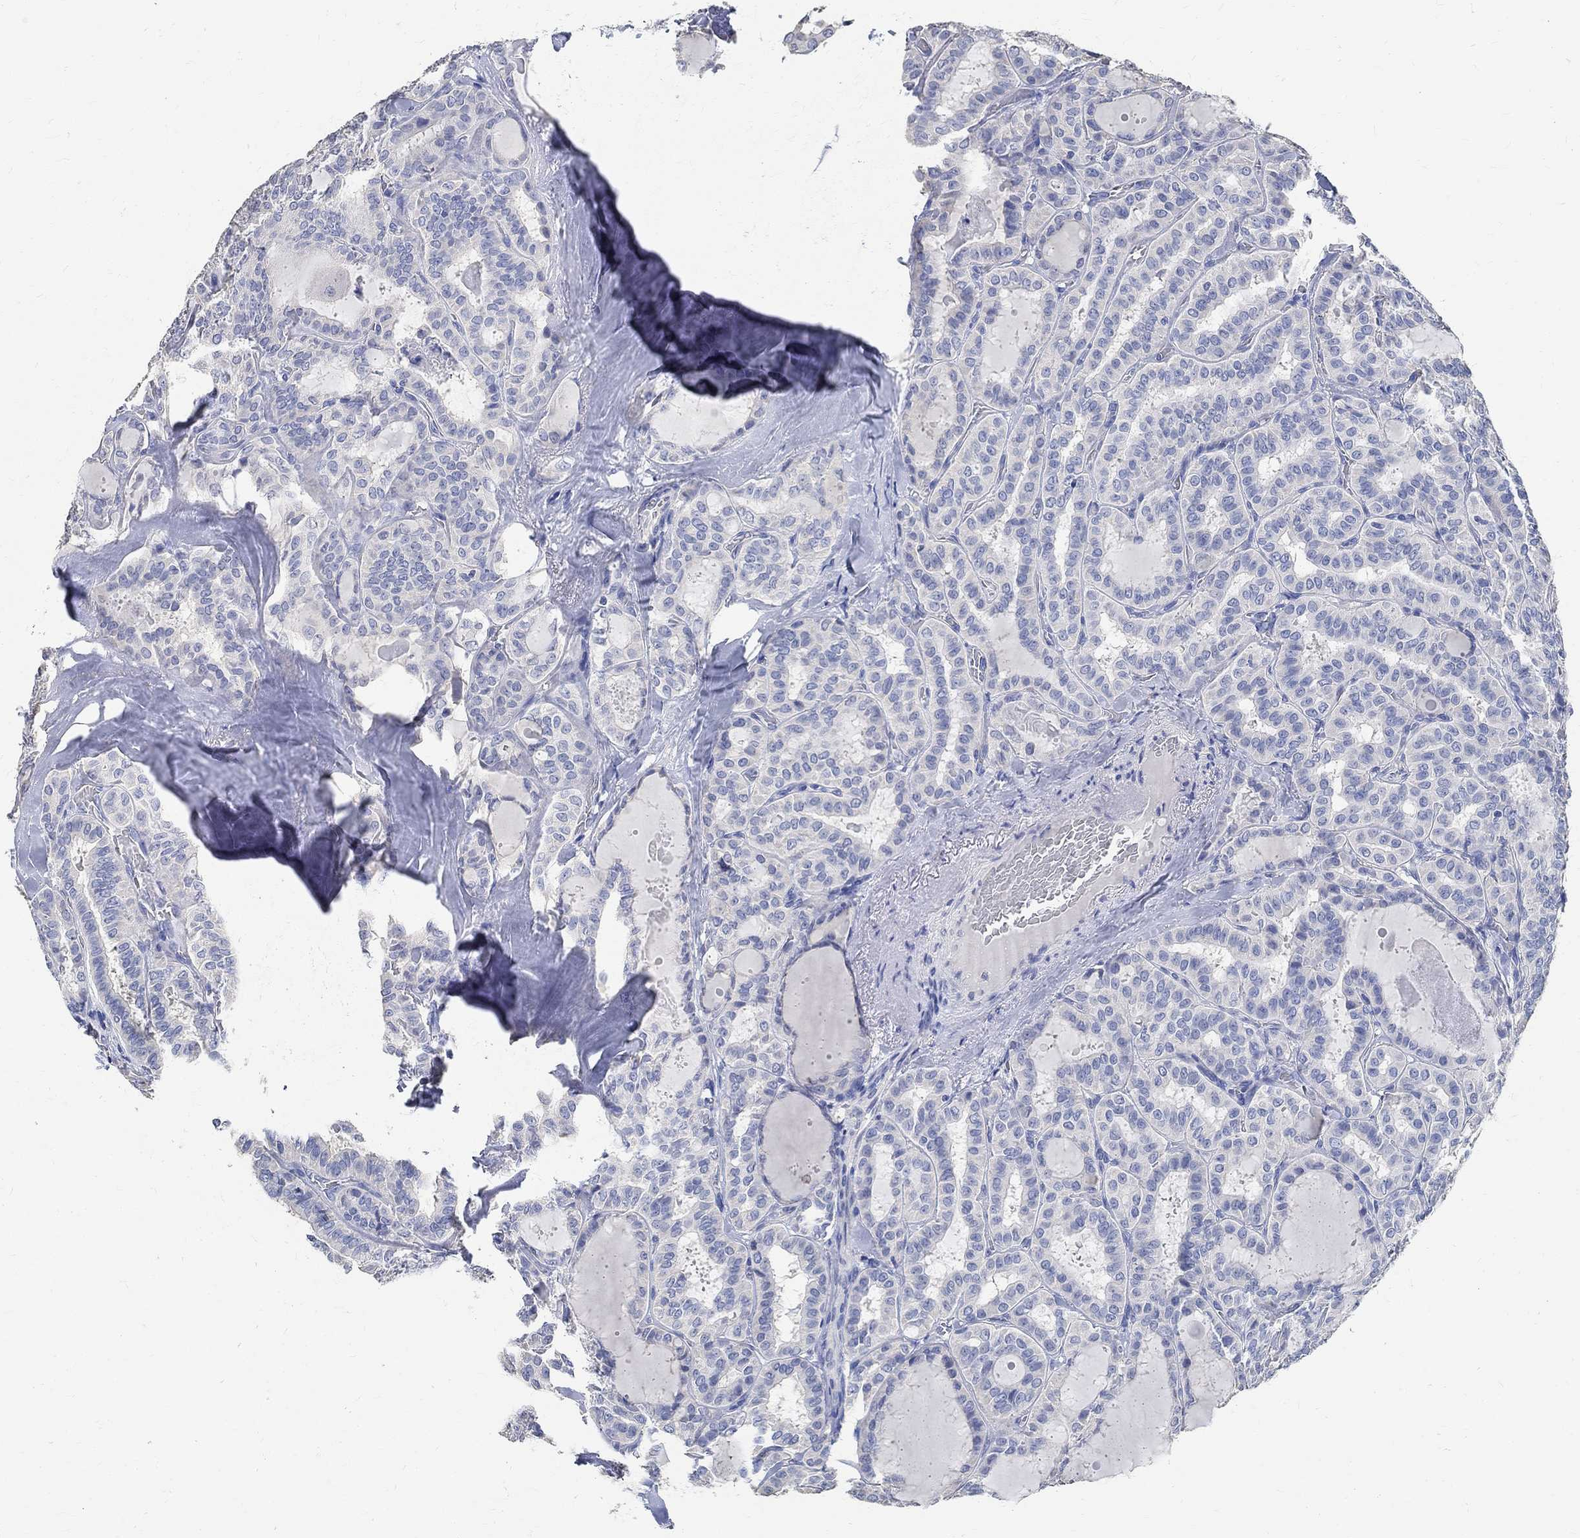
{"staining": {"intensity": "negative", "quantity": "none", "location": "none"}, "tissue": "thyroid cancer", "cell_type": "Tumor cells", "image_type": "cancer", "snomed": [{"axis": "morphology", "description": "Papillary adenocarcinoma, NOS"}, {"axis": "topography", "description": "Thyroid gland"}], "caption": "This is an immunohistochemistry micrograph of thyroid papillary adenocarcinoma. There is no positivity in tumor cells.", "gene": "PRX", "patient": {"sex": "female", "age": 39}}